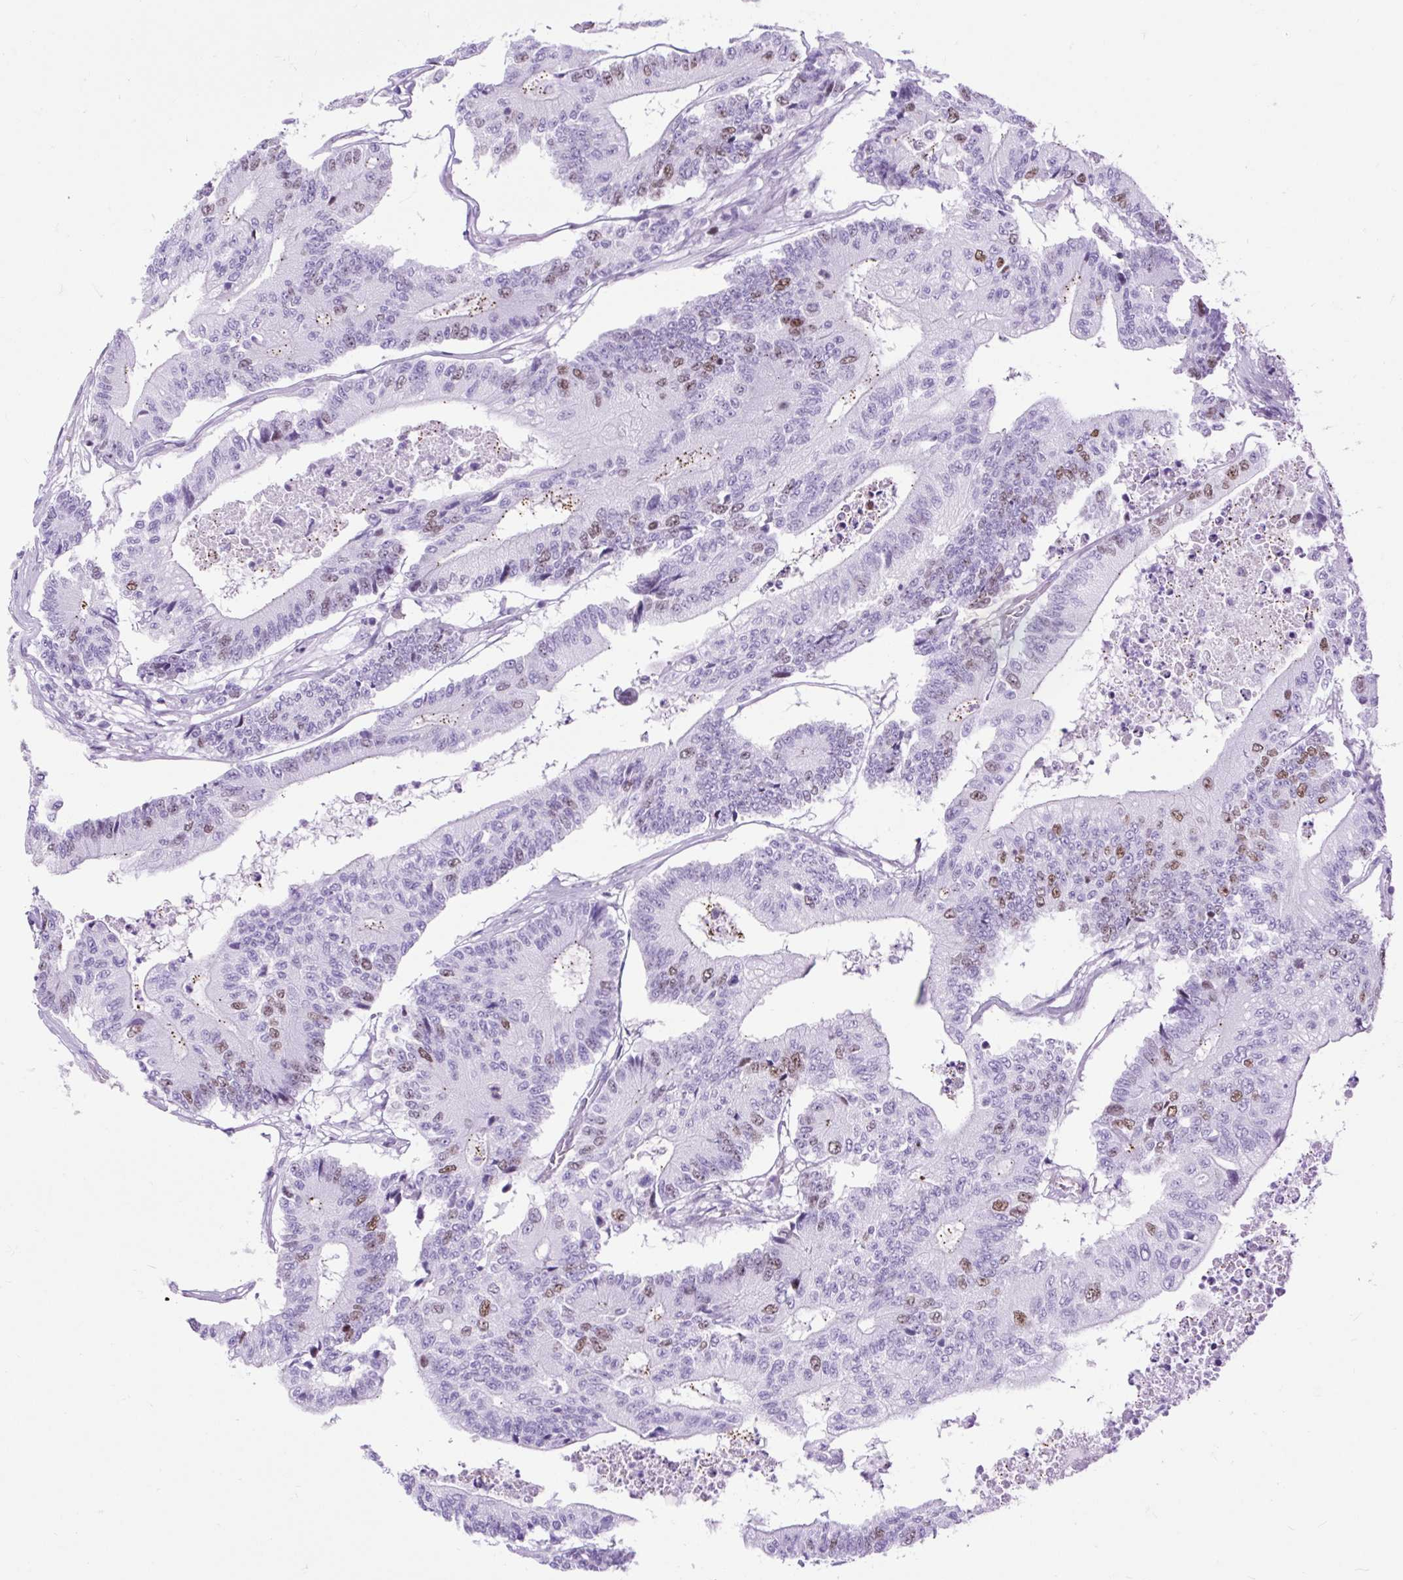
{"staining": {"intensity": "moderate", "quantity": "<25%", "location": "nuclear"}, "tissue": "colorectal cancer", "cell_type": "Tumor cells", "image_type": "cancer", "snomed": [{"axis": "morphology", "description": "Adenocarcinoma, NOS"}, {"axis": "topography", "description": "Colon"}], "caption": "Human colorectal cancer (adenocarcinoma) stained with a brown dye demonstrates moderate nuclear positive expression in about <25% of tumor cells.", "gene": "RACGAP1", "patient": {"sex": "female", "age": 84}}